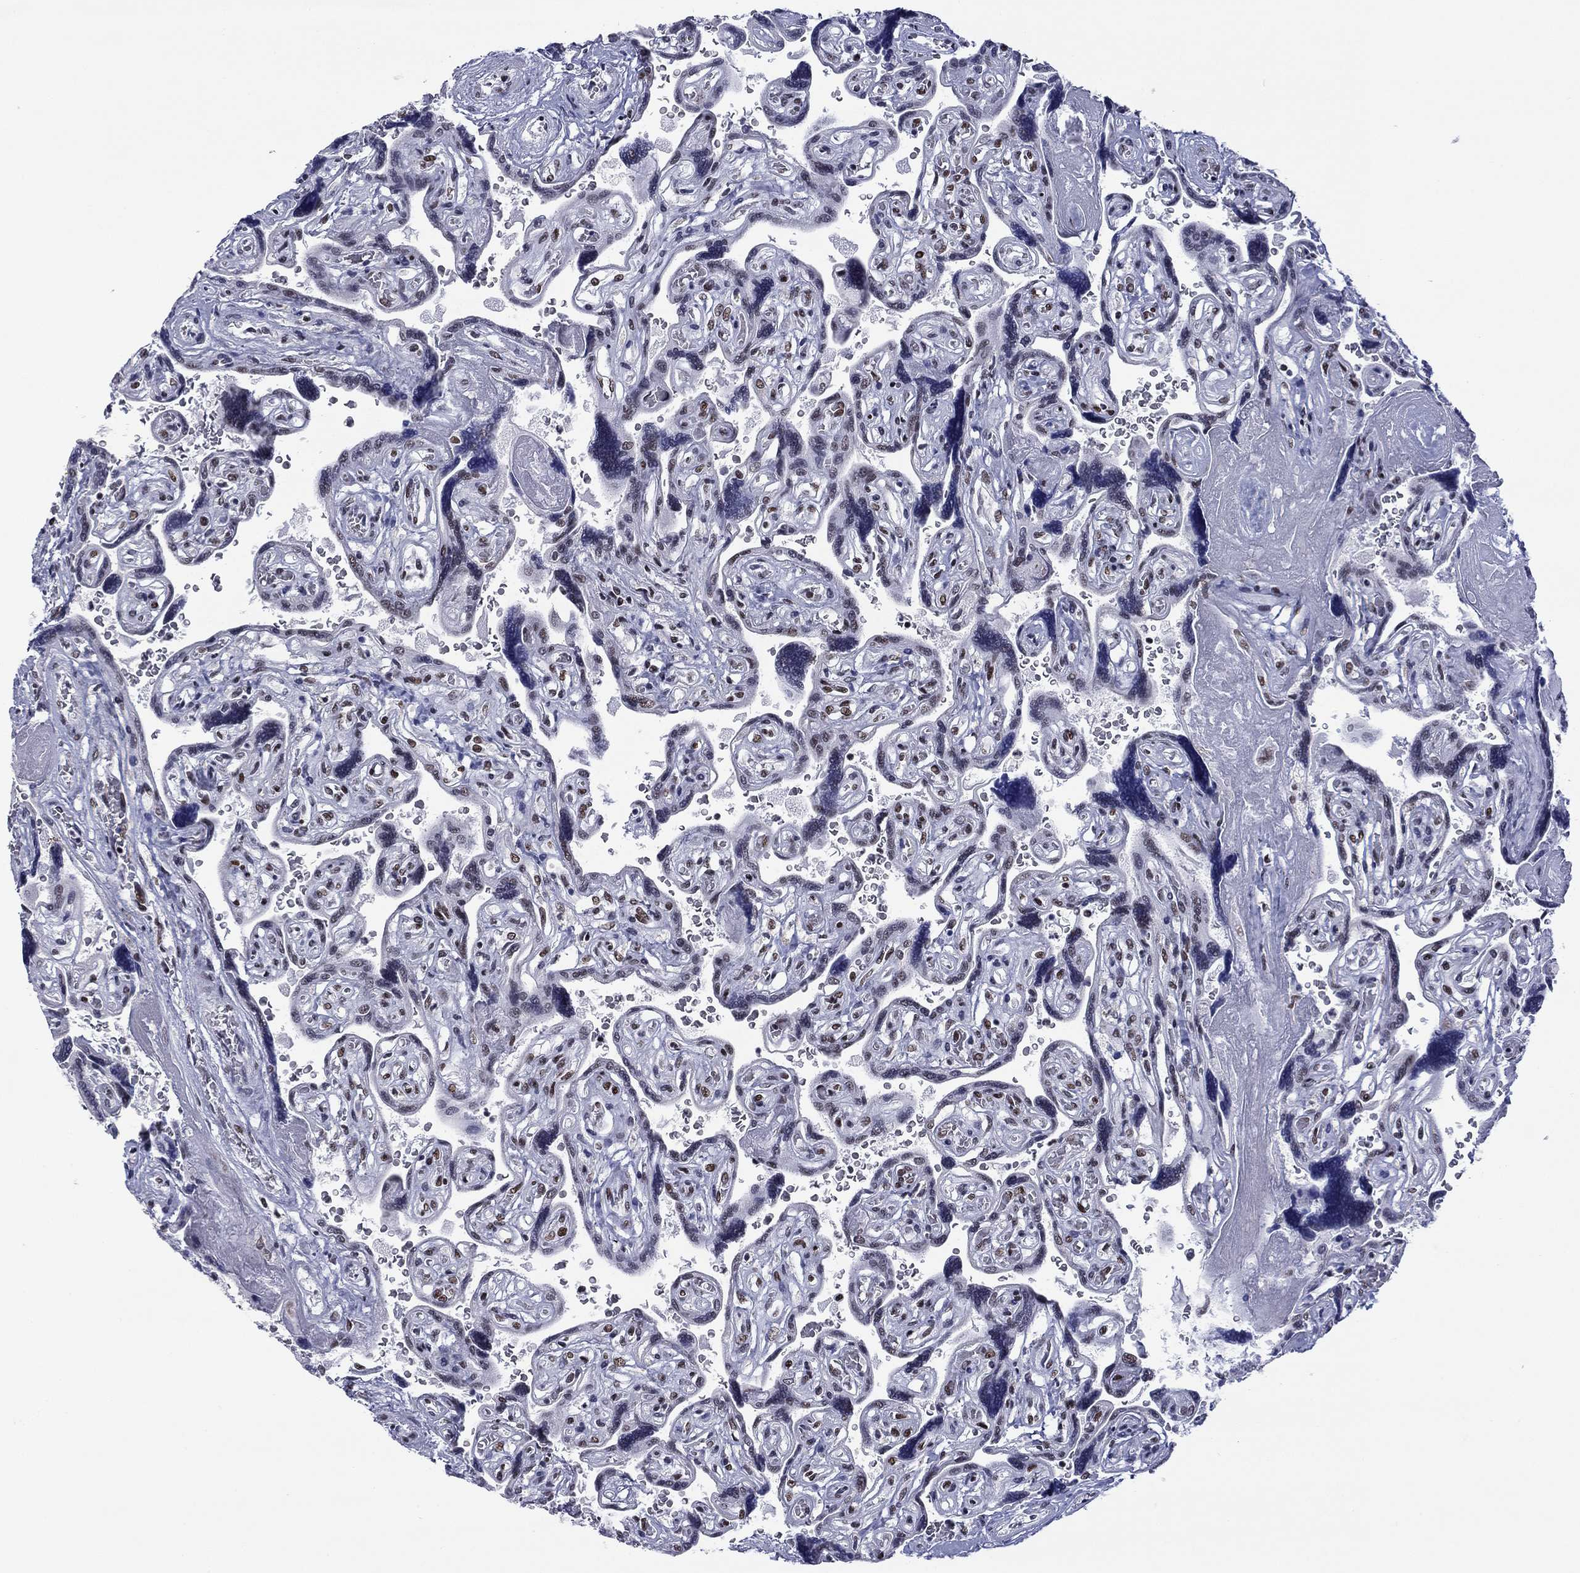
{"staining": {"intensity": "strong", "quantity": "25%-75%", "location": "nuclear"}, "tissue": "placenta", "cell_type": "Decidual cells", "image_type": "normal", "snomed": [{"axis": "morphology", "description": "Normal tissue, NOS"}, {"axis": "topography", "description": "Placenta"}], "caption": "DAB (3,3'-diaminobenzidine) immunohistochemical staining of unremarkable human placenta displays strong nuclear protein positivity in approximately 25%-75% of decidual cells.", "gene": "ETV5", "patient": {"sex": "female", "age": 32}}